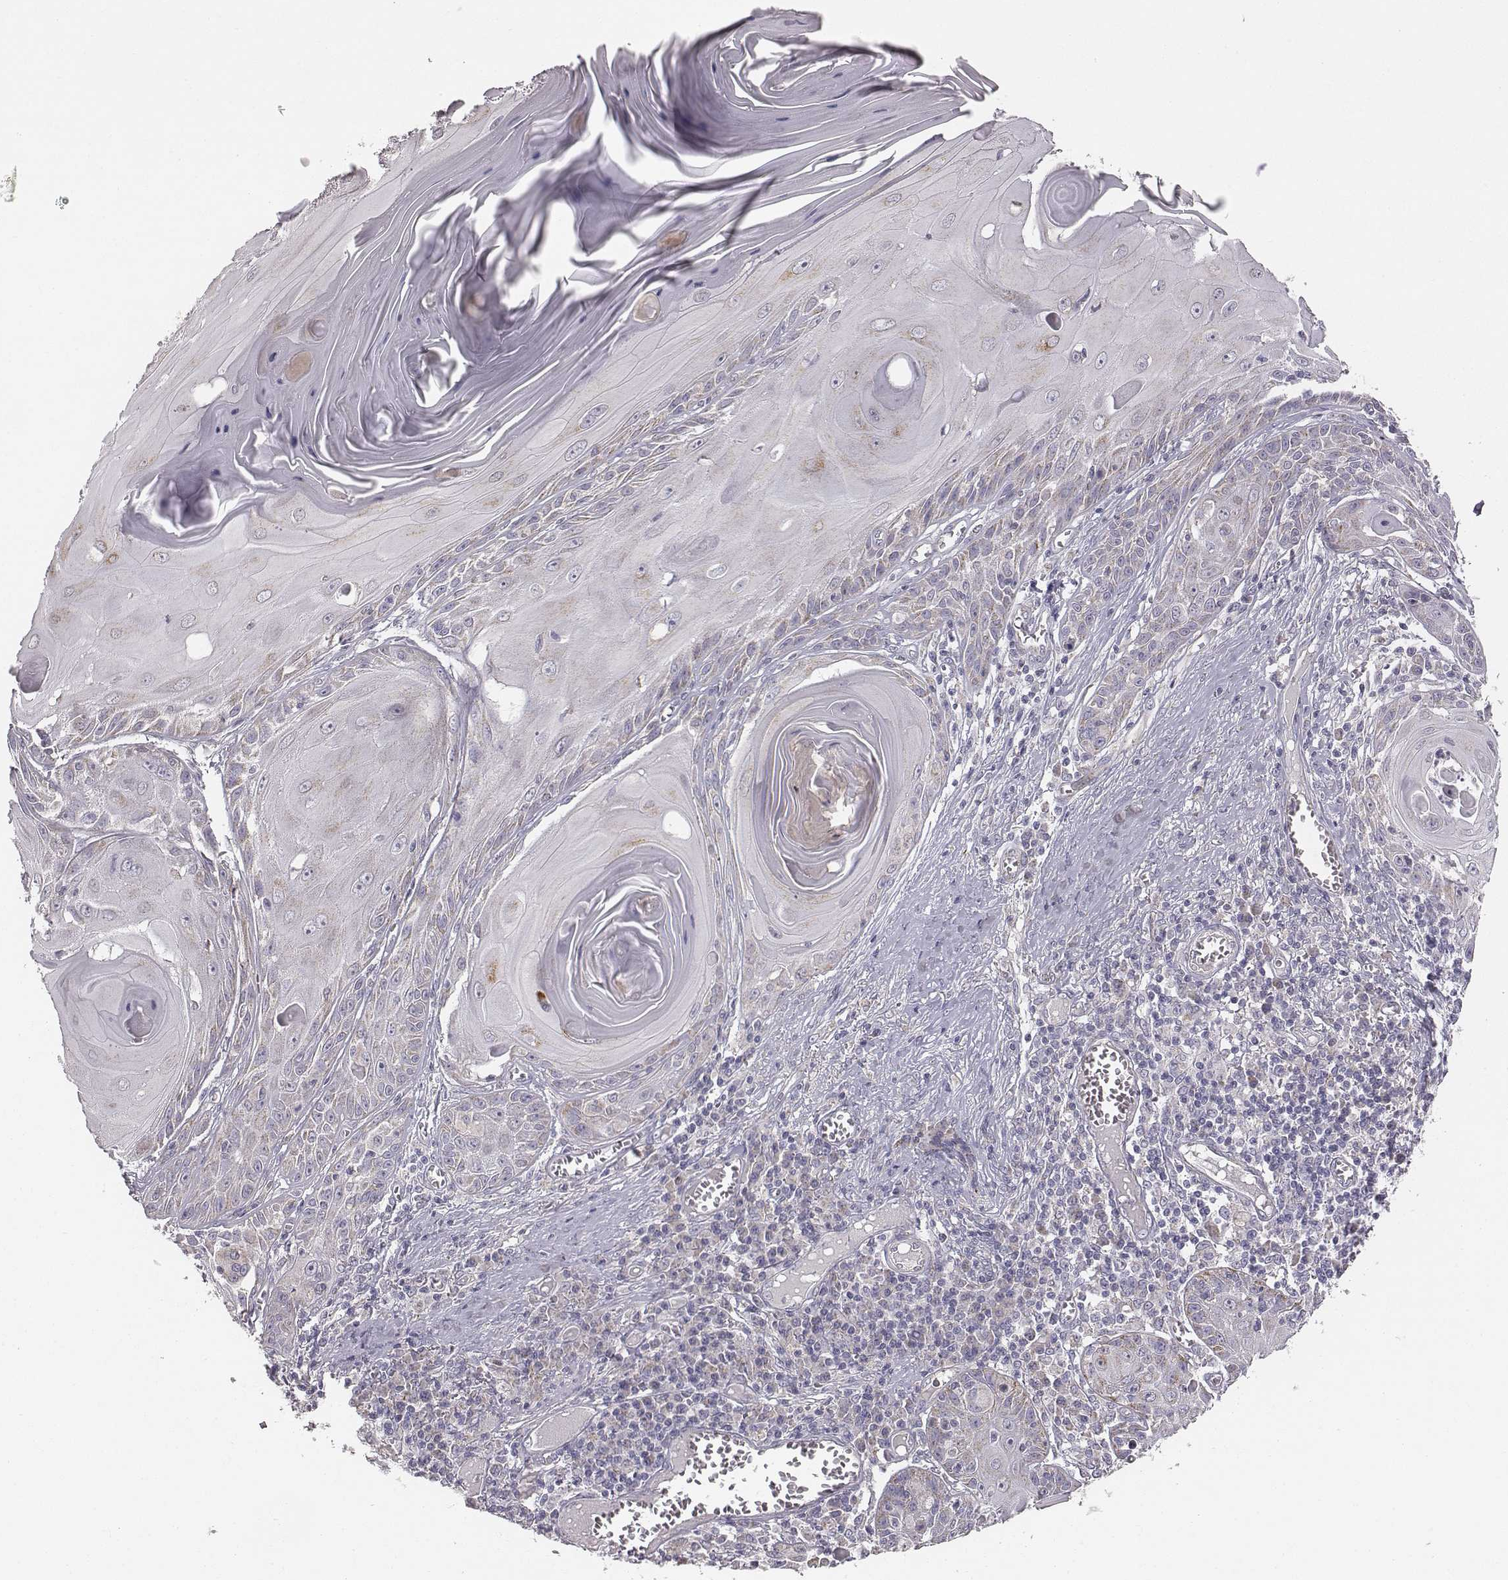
{"staining": {"intensity": "negative", "quantity": "none", "location": "none"}, "tissue": "skin cancer", "cell_type": "Tumor cells", "image_type": "cancer", "snomed": [{"axis": "morphology", "description": "Squamous cell carcinoma, NOS"}, {"axis": "topography", "description": "Skin"}, {"axis": "topography", "description": "Vulva"}], "caption": "There is no significant expression in tumor cells of squamous cell carcinoma (skin).", "gene": "ABCD3", "patient": {"sex": "female", "age": 85}}